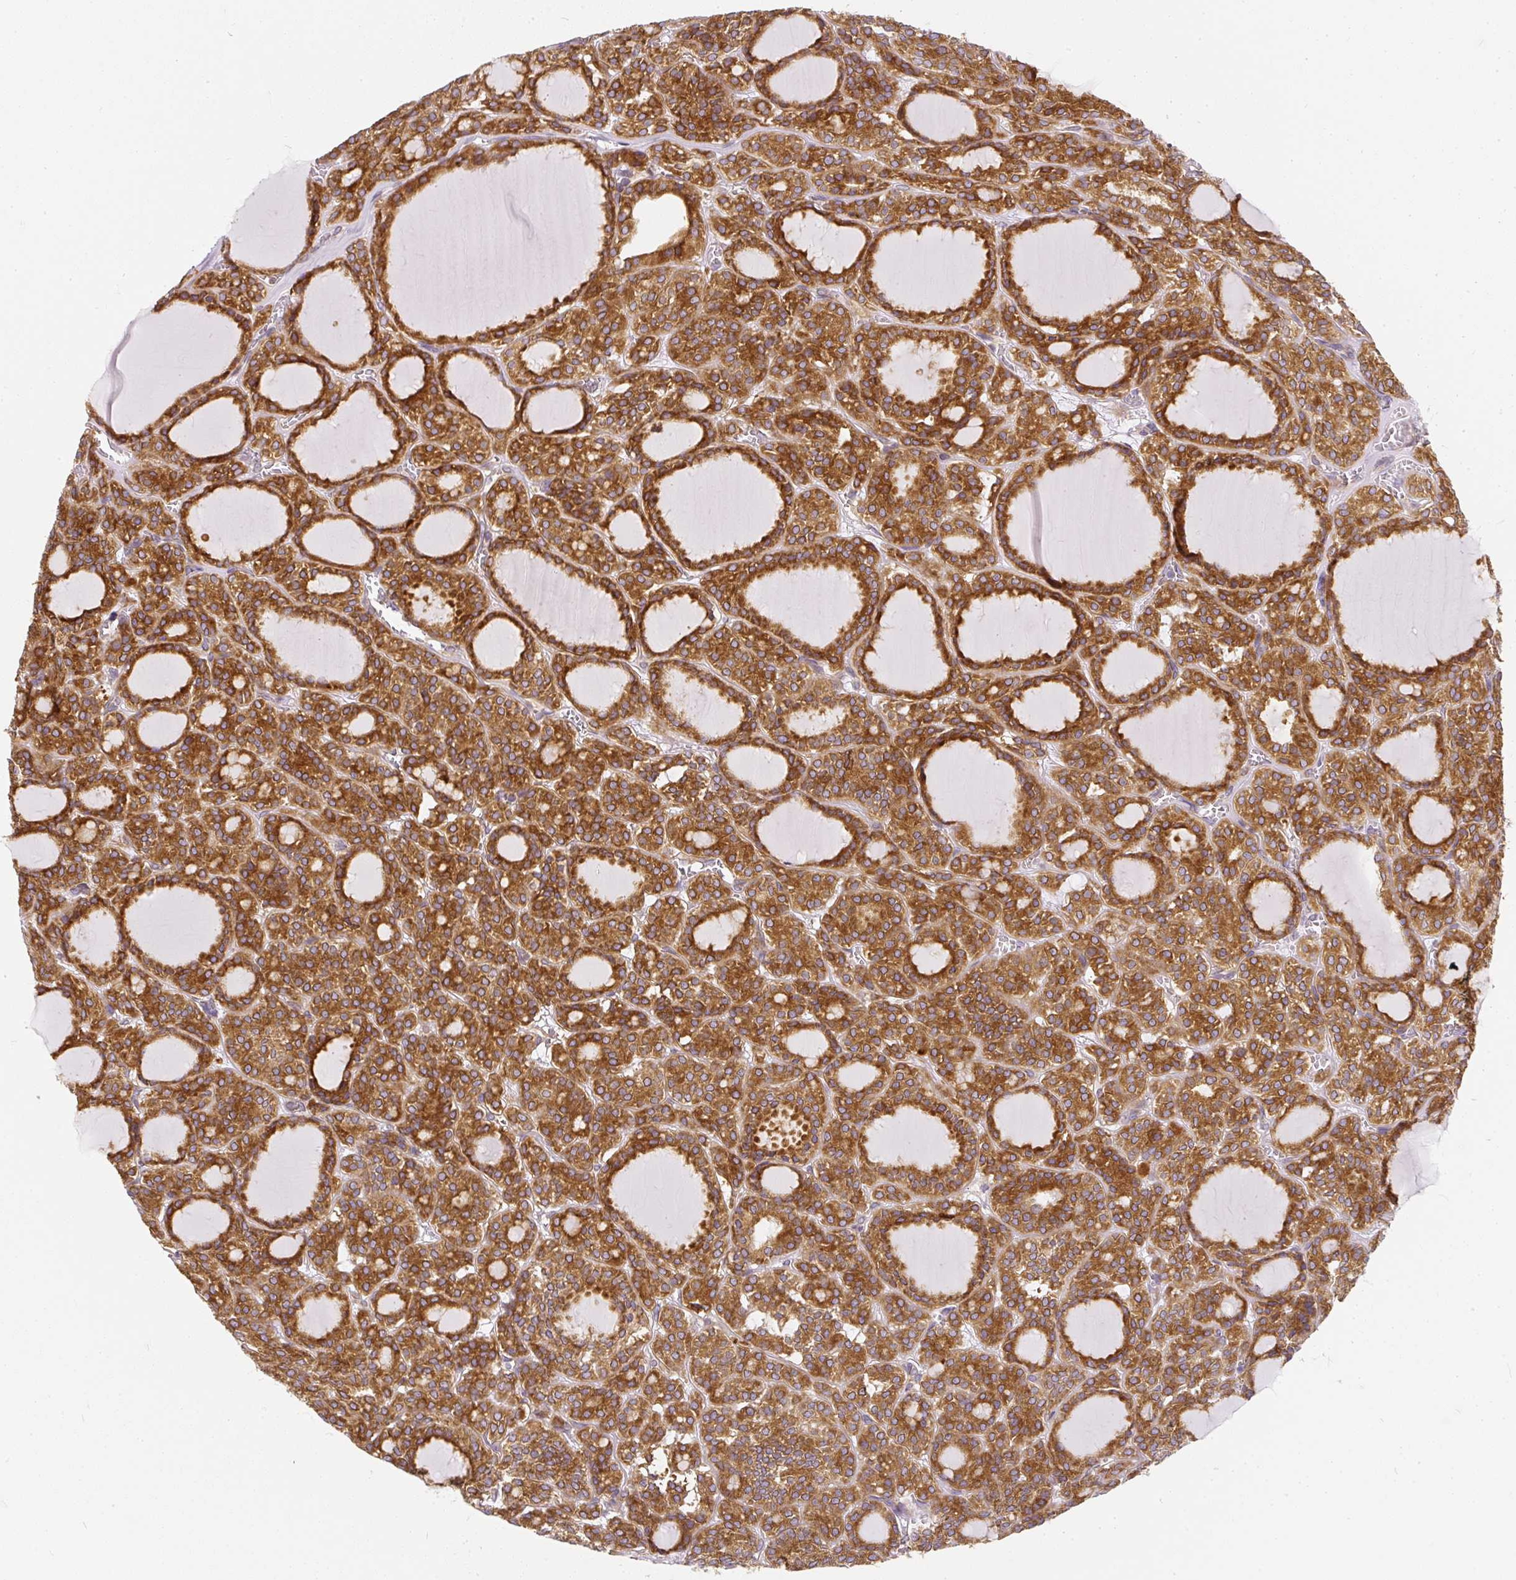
{"staining": {"intensity": "strong", "quantity": ">75%", "location": "cytoplasmic/membranous"}, "tissue": "thyroid cancer", "cell_type": "Tumor cells", "image_type": "cancer", "snomed": [{"axis": "morphology", "description": "Follicular adenoma carcinoma, NOS"}, {"axis": "topography", "description": "Thyroid gland"}], "caption": "Immunohistochemical staining of follicular adenoma carcinoma (thyroid) reveals high levels of strong cytoplasmic/membranous staining in approximately >75% of tumor cells.", "gene": "CYP20A1", "patient": {"sex": "female", "age": 63}}